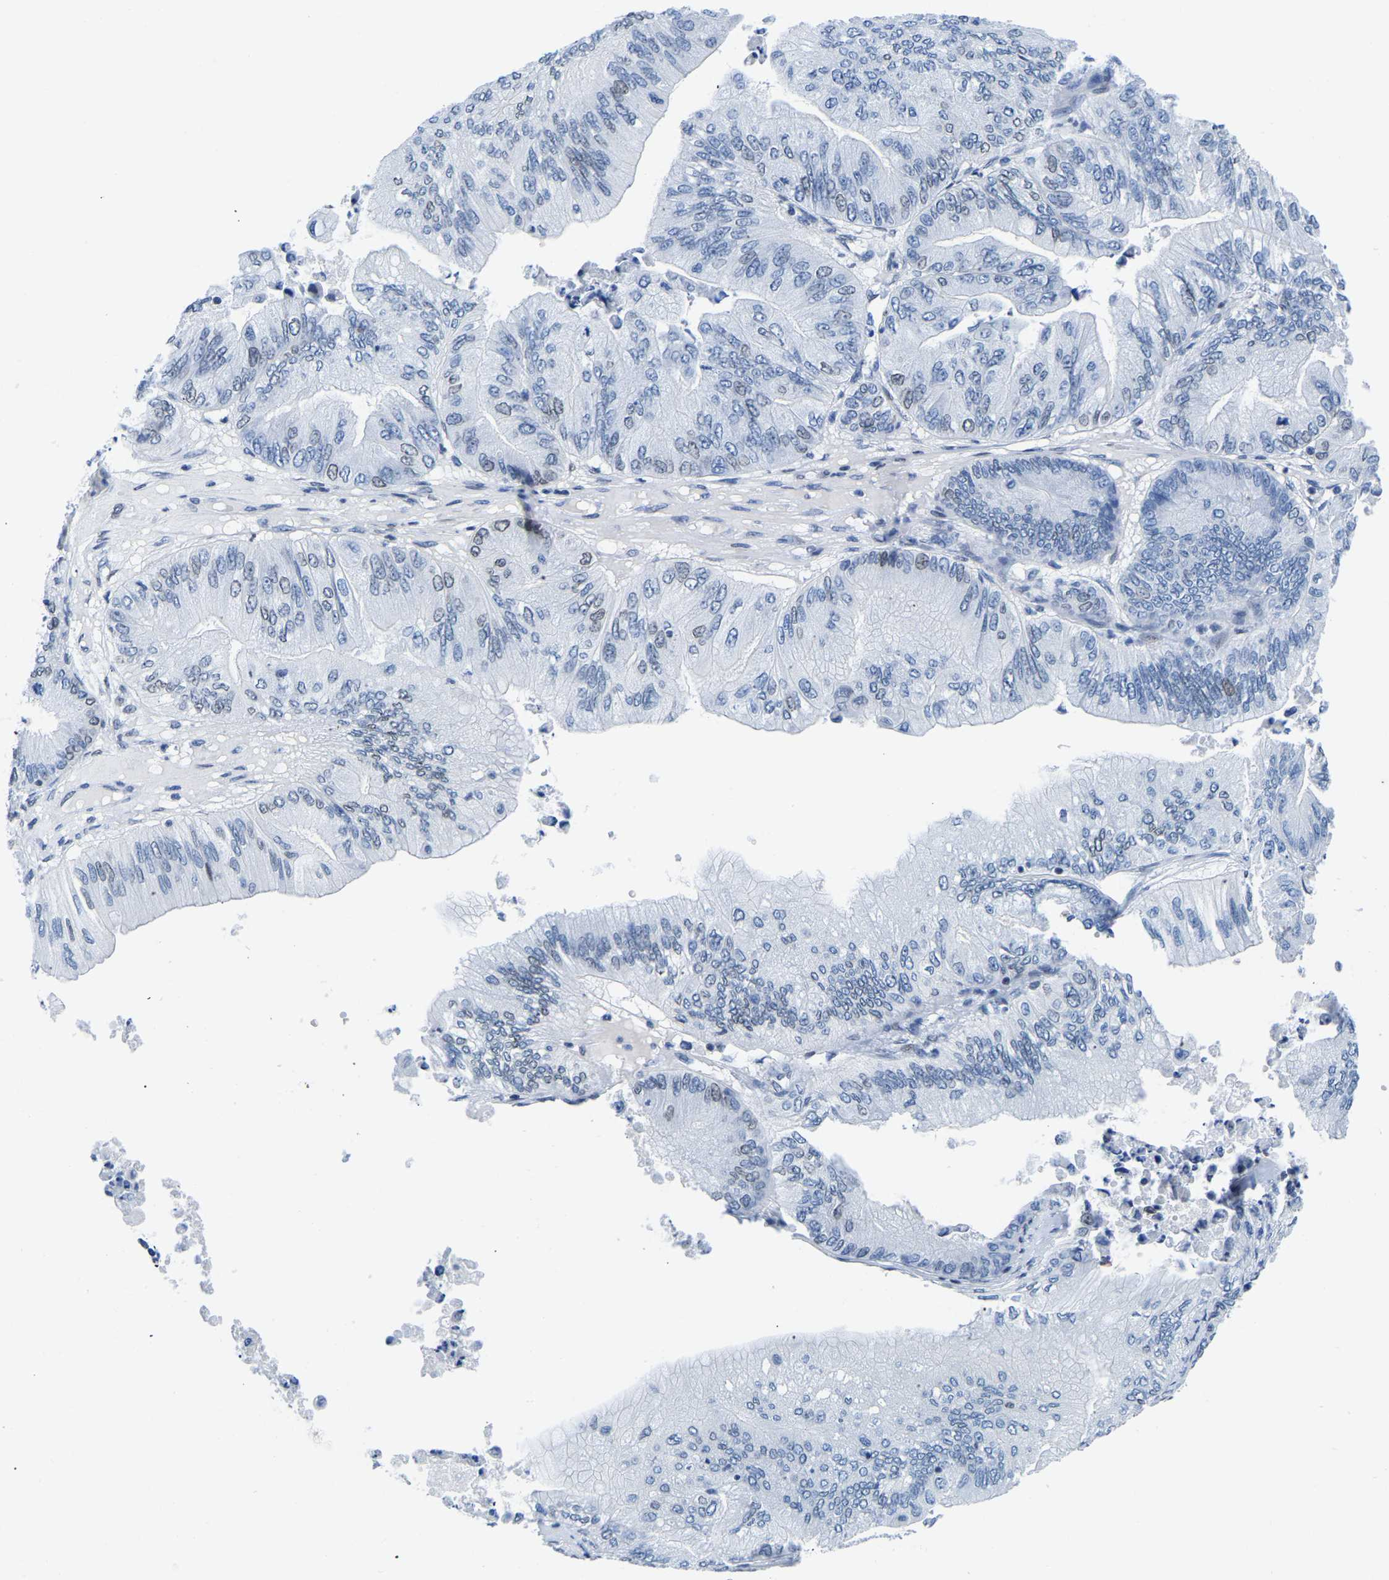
{"staining": {"intensity": "weak", "quantity": "<25%", "location": "nuclear"}, "tissue": "ovarian cancer", "cell_type": "Tumor cells", "image_type": "cancer", "snomed": [{"axis": "morphology", "description": "Cystadenocarcinoma, mucinous, NOS"}, {"axis": "topography", "description": "Ovary"}], "caption": "Tumor cells are negative for brown protein staining in ovarian cancer (mucinous cystadenocarcinoma).", "gene": "UPK3A", "patient": {"sex": "female", "age": 61}}